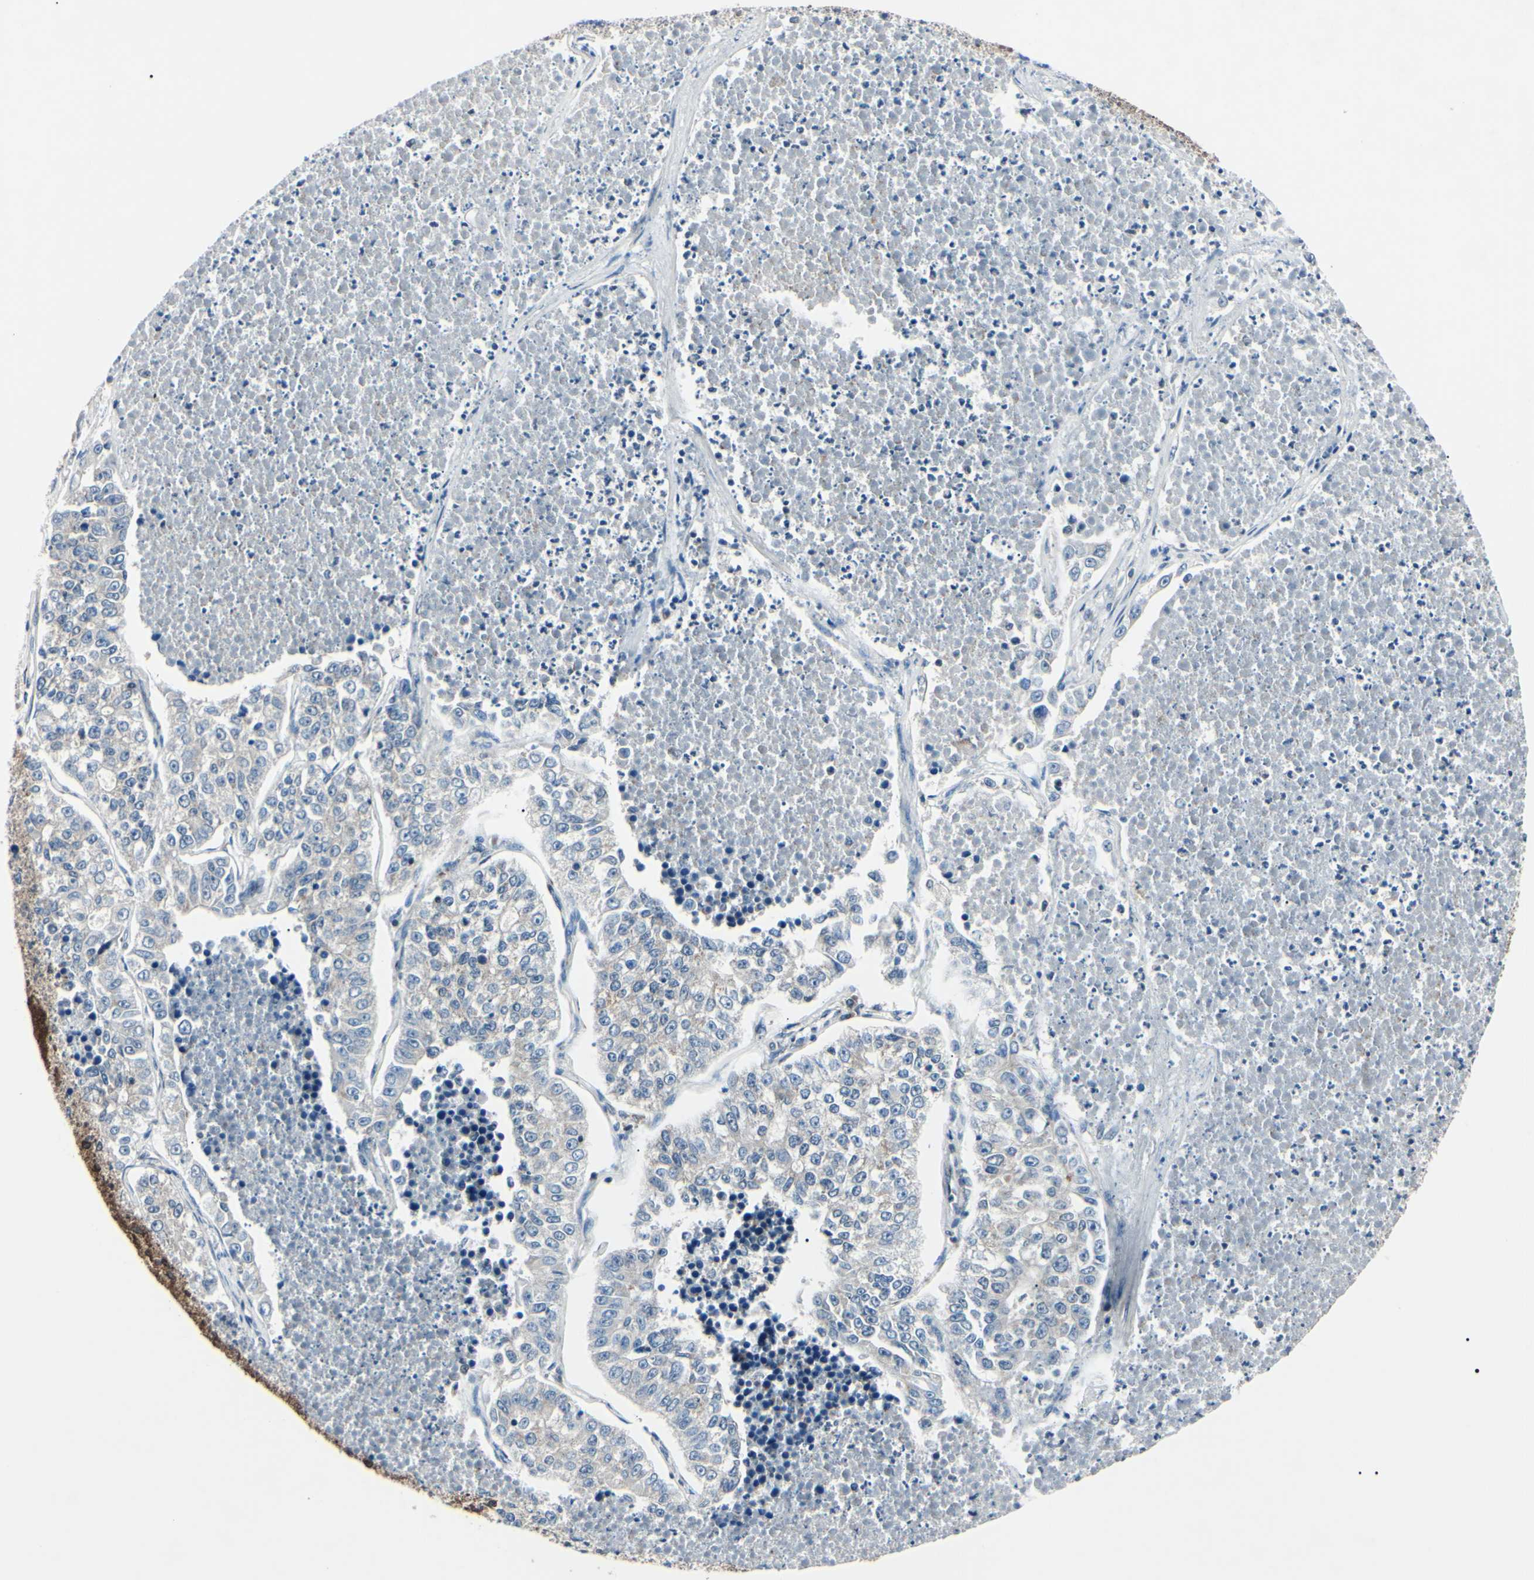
{"staining": {"intensity": "weak", "quantity": "<25%", "location": "cytoplasmic/membranous"}, "tissue": "lung cancer", "cell_type": "Tumor cells", "image_type": "cancer", "snomed": [{"axis": "morphology", "description": "Adenocarcinoma, NOS"}, {"axis": "topography", "description": "Lung"}], "caption": "Lung cancer (adenocarcinoma) stained for a protein using IHC reveals no staining tumor cells.", "gene": "MAPRE1", "patient": {"sex": "male", "age": 49}}